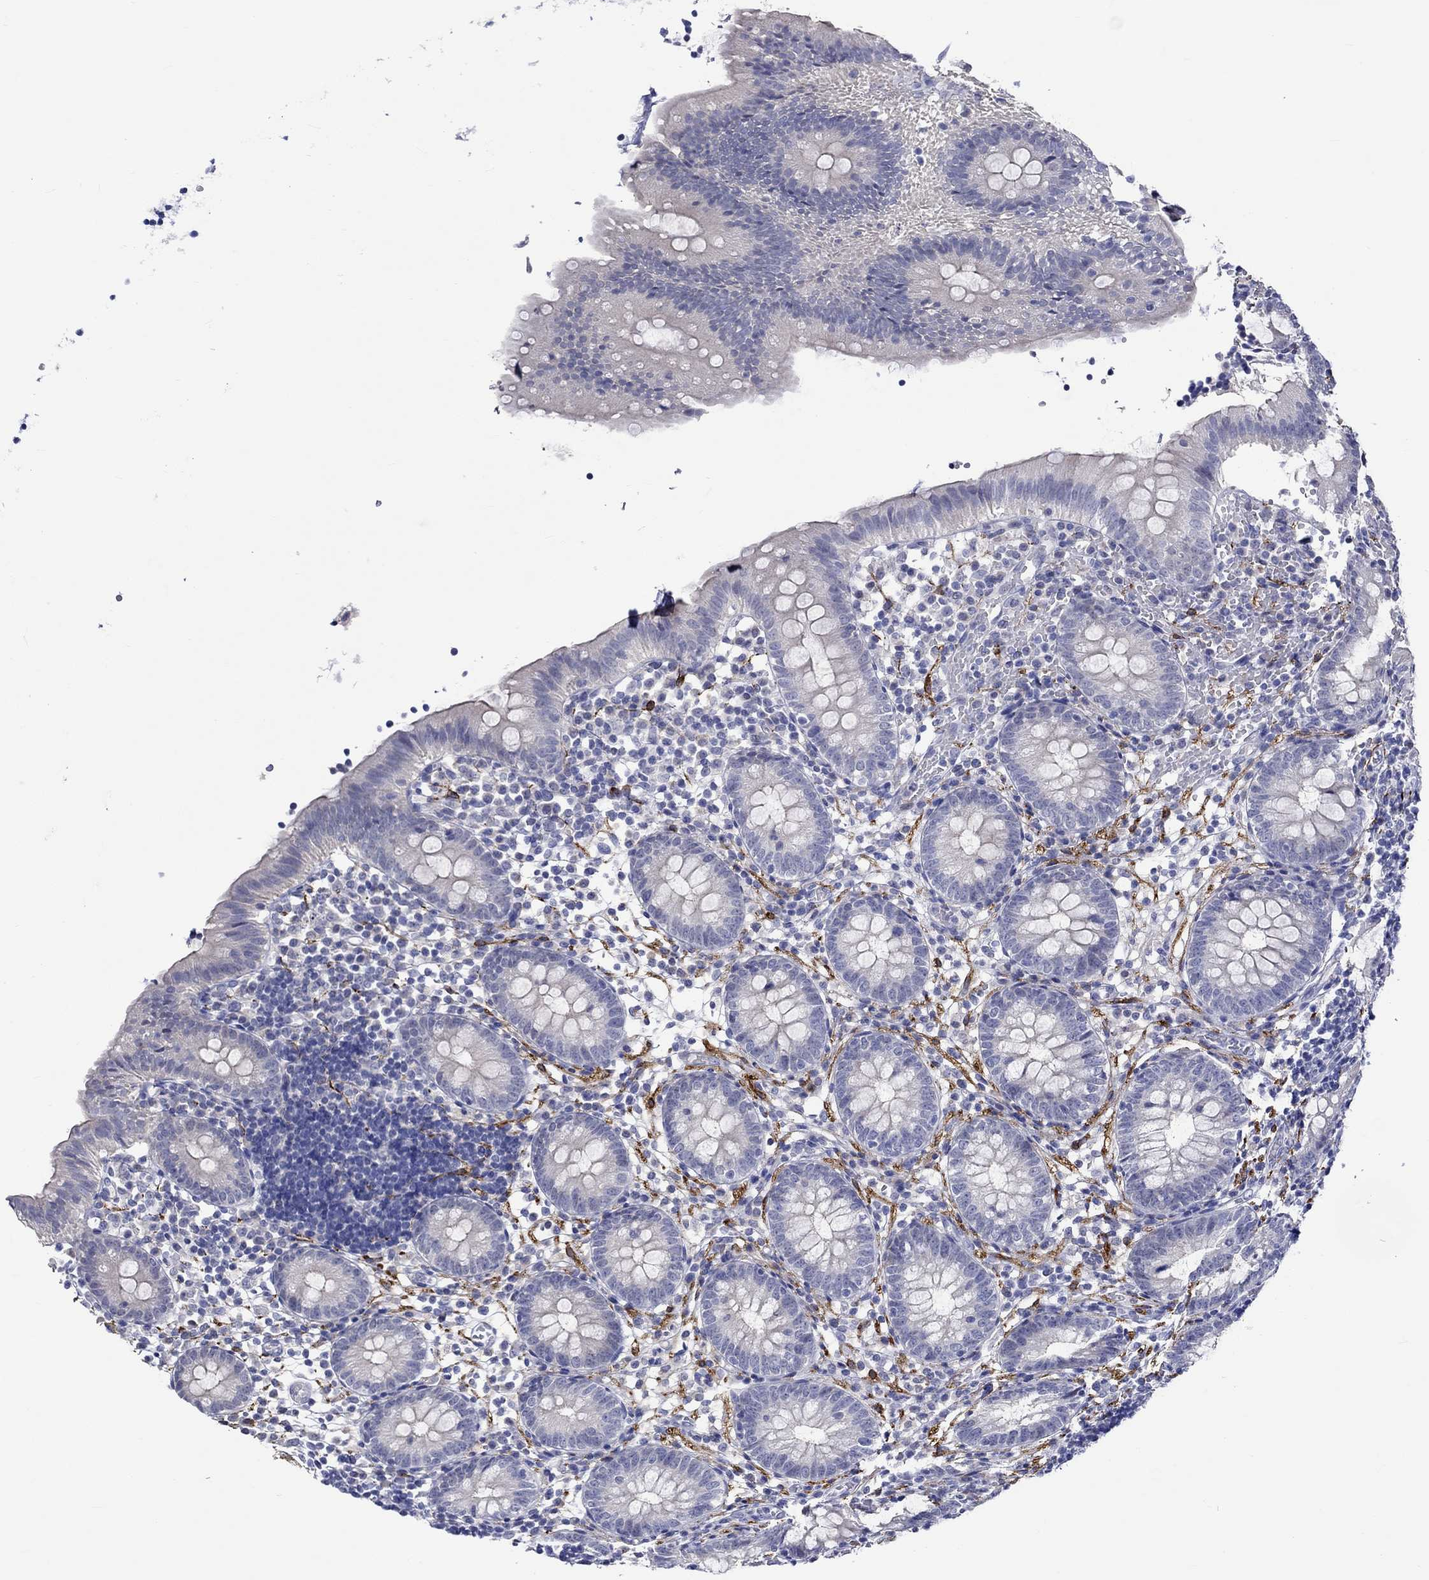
{"staining": {"intensity": "negative", "quantity": "none", "location": "none"}, "tissue": "appendix", "cell_type": "Glandular cells", "image_type": "normal", "snomed": [{"axis": "morphology", "description": "Normal tissue, NOS"}, {"axis": "topography", "description": "Appendix"}], "caption": "Unremarkable appendix was stained to show a protein in brown. There is no significant positivity in glandular cells. The staining is performed using DAB brown chromogen with nuclei counter-stained in using hematoxylin.", "gene": "CRYAB", "patient": {"sex": "female", "age": 40}}